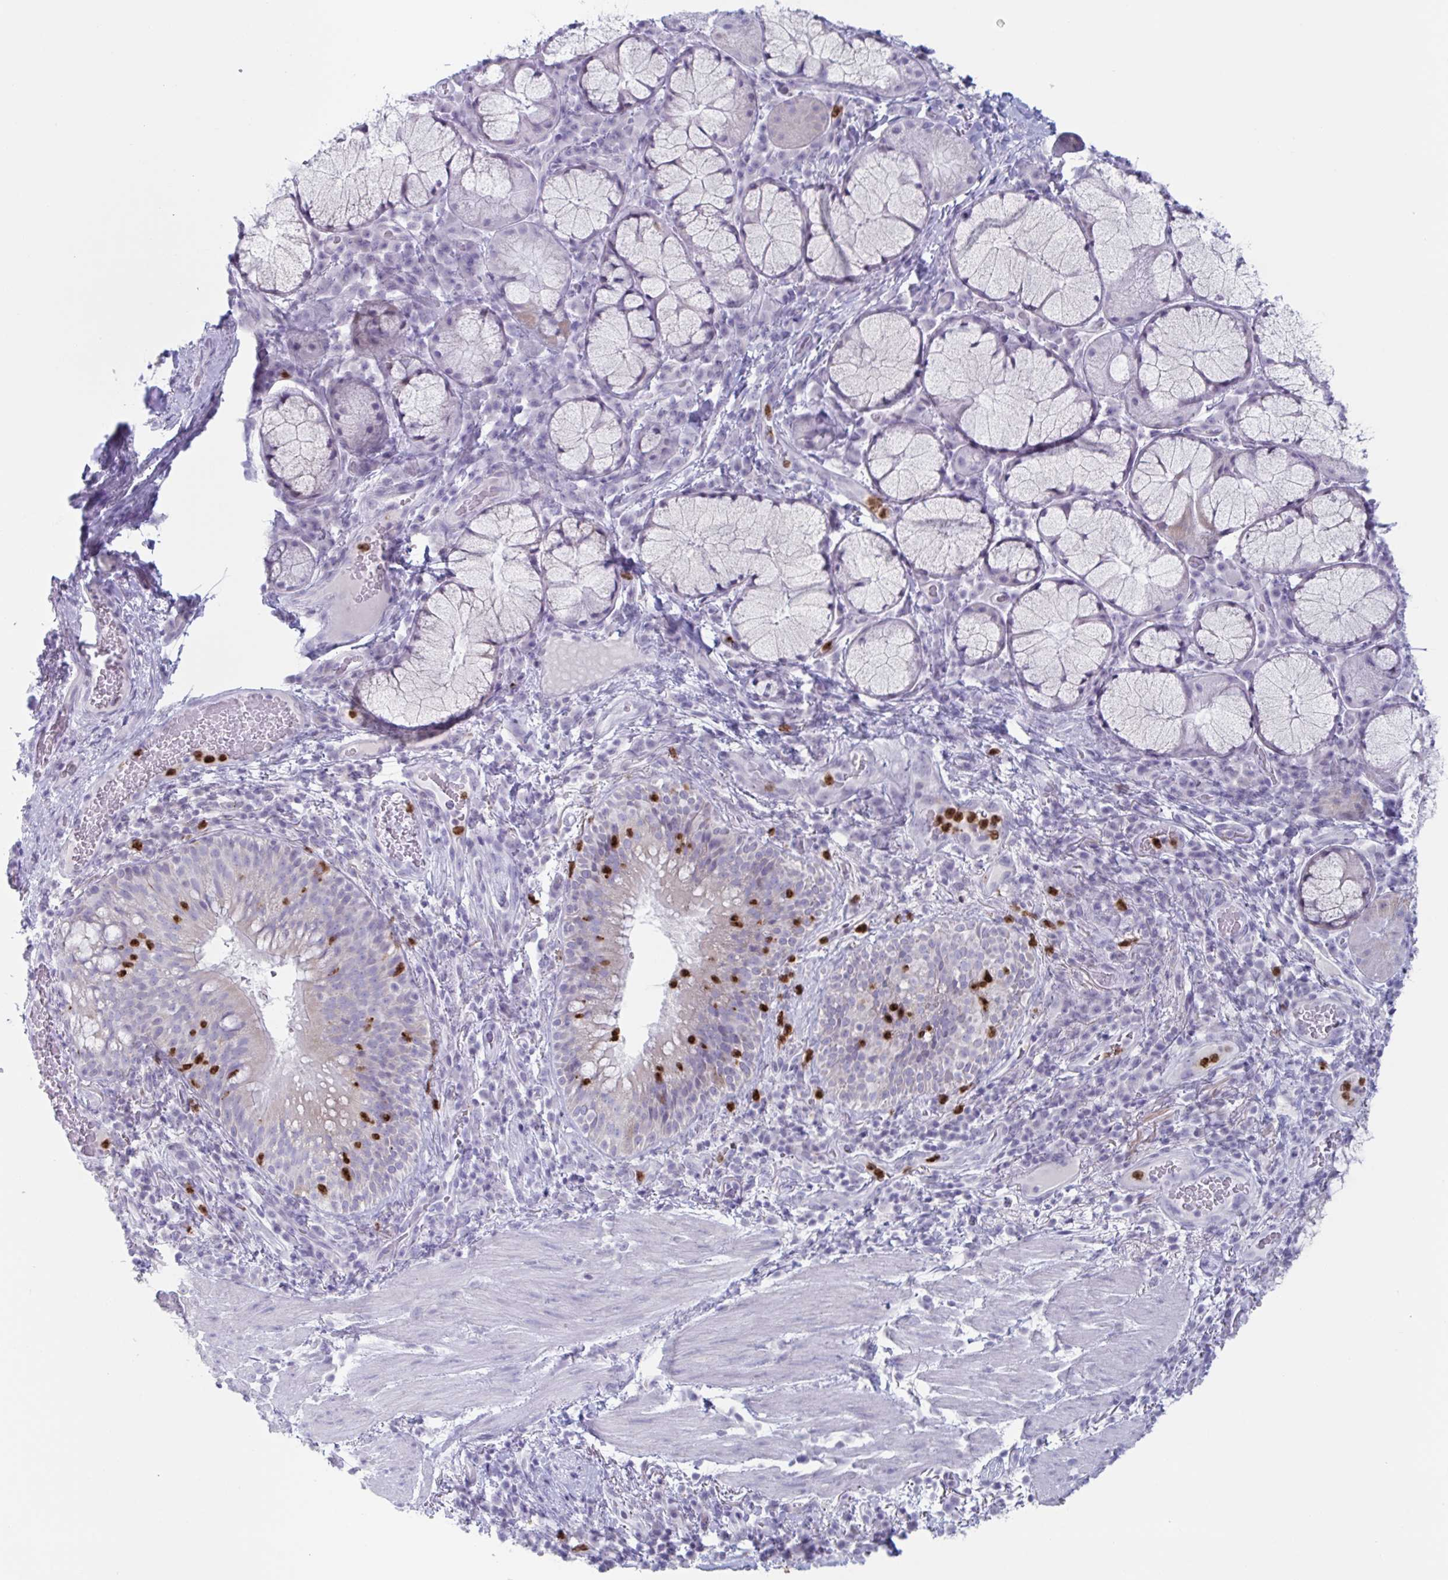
{"staining": {"intensity": "negative", "quantity": "none", "location": "none"}, "tissue": "bronchus", "cell_type": "Respiratory epithelial cells", "image_type": "normal", "snomed": [{"axis": "morphology", "description": "Normal tissue, NOS"}, {"axis": "topography", "description": "Lymph node"}, {"axis": "topography", "description": "Bronchus"}], "caption": "Immunohistochemistry (IHC) image of unremarkable bronchus stained for a protein (brown), which shows no staining in respiratory epithelial cells.", "gene": "CYP4F11", "patient": {"sex": "male", "age": 56}}